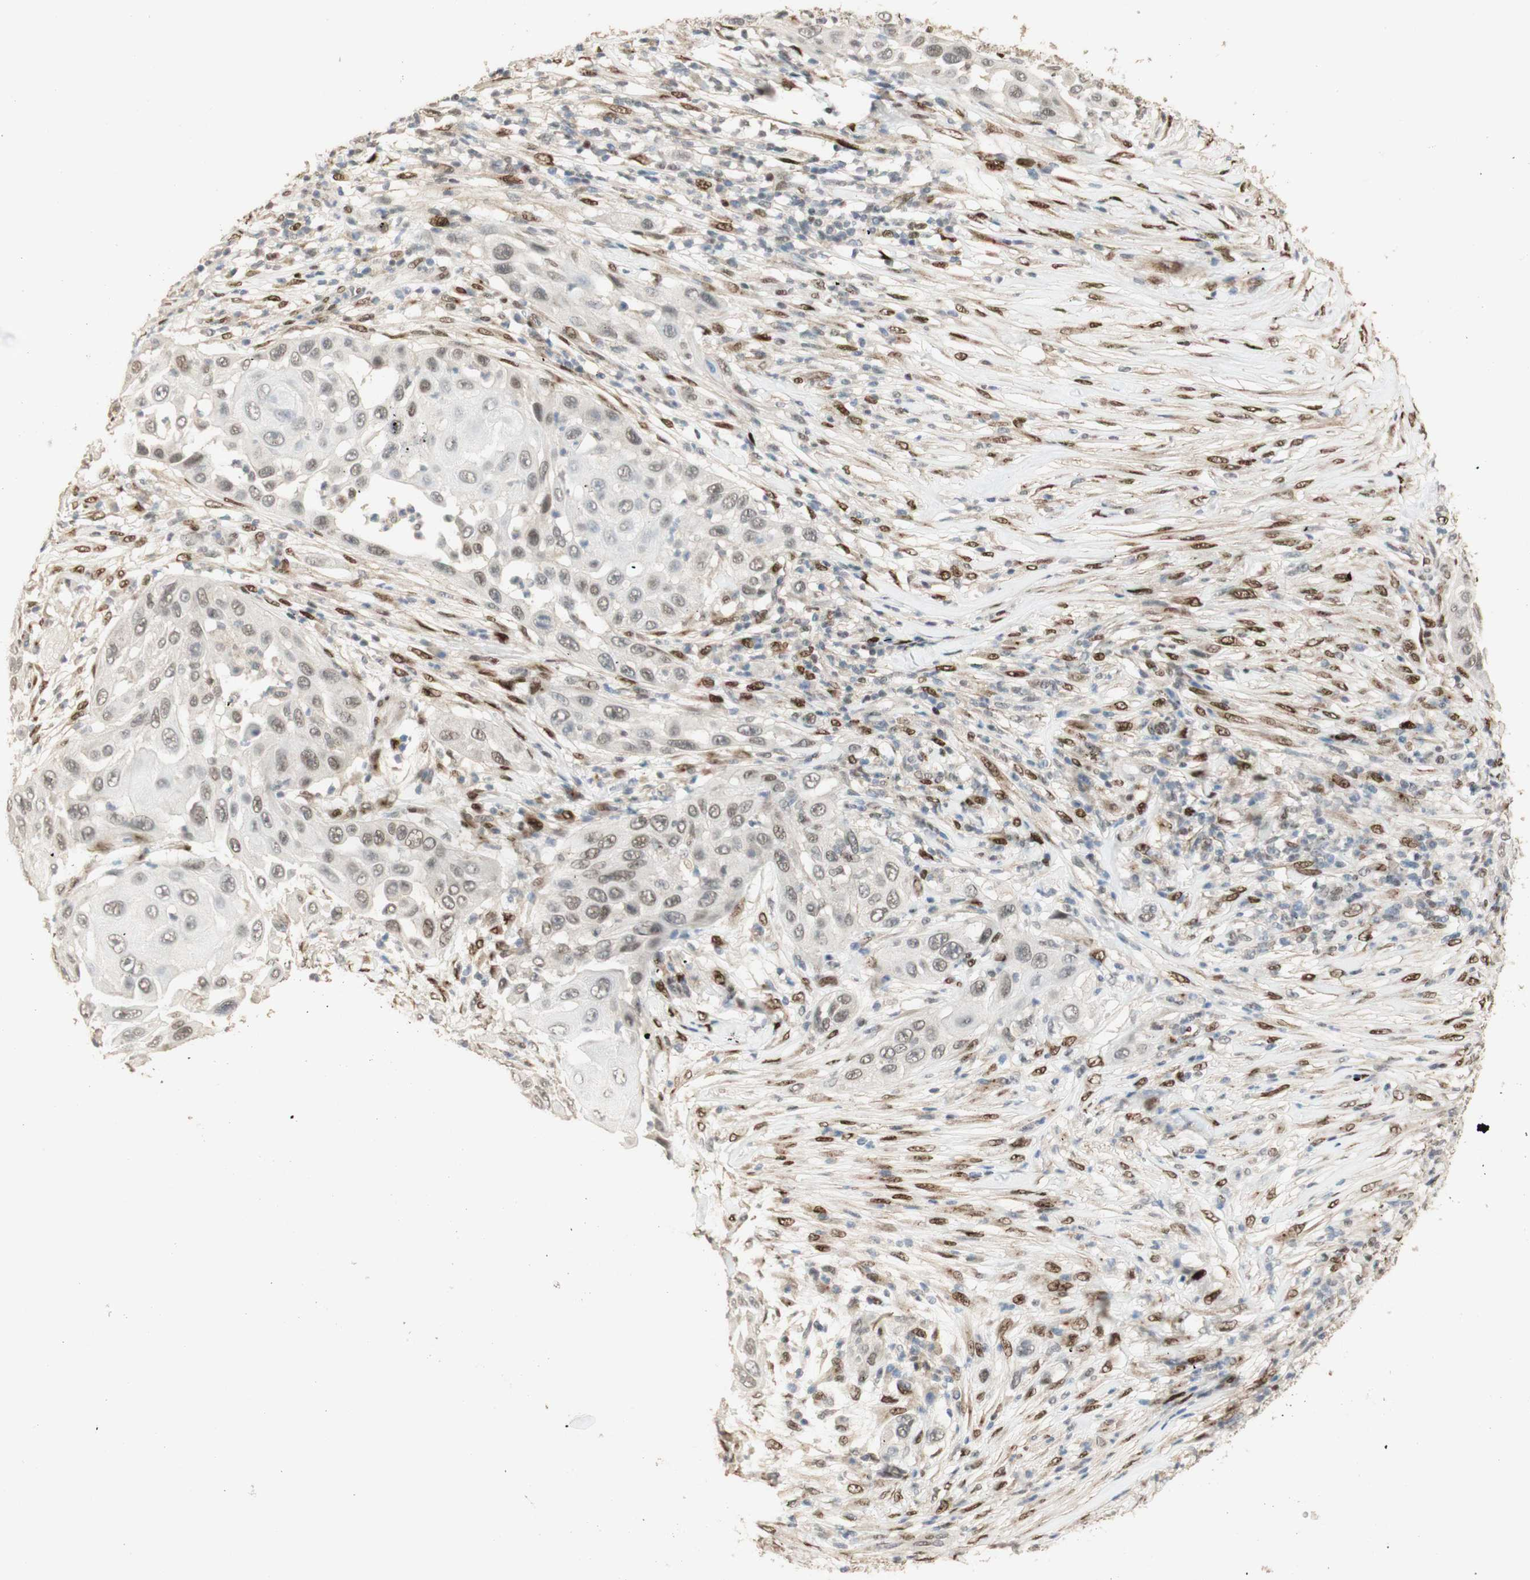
{"staining": {"intensity": "weak", "quantity": "<25%", "location": "nuclear"}, "tissue": "skin cancer", "cell_type": "Tumor cells", "image_type": "cancer", "snomed": [{"axis": "morphology", "description": "Squamous cell carcinoma, NOS"}, {"axis": "topography", "description": "Skin"}], "caption": "Squamous cell carcinoma (skin) was stained to show a protein in brown. There is no significant expression in tumor cells. (Stains: DAB immunohistochemistry (IHC) with hematoxylin counter stain, Microscopy: brightfield microscopy at high magnification).", "gene": "FOXP1", "patient": {"sex": "female", "age": 44}}